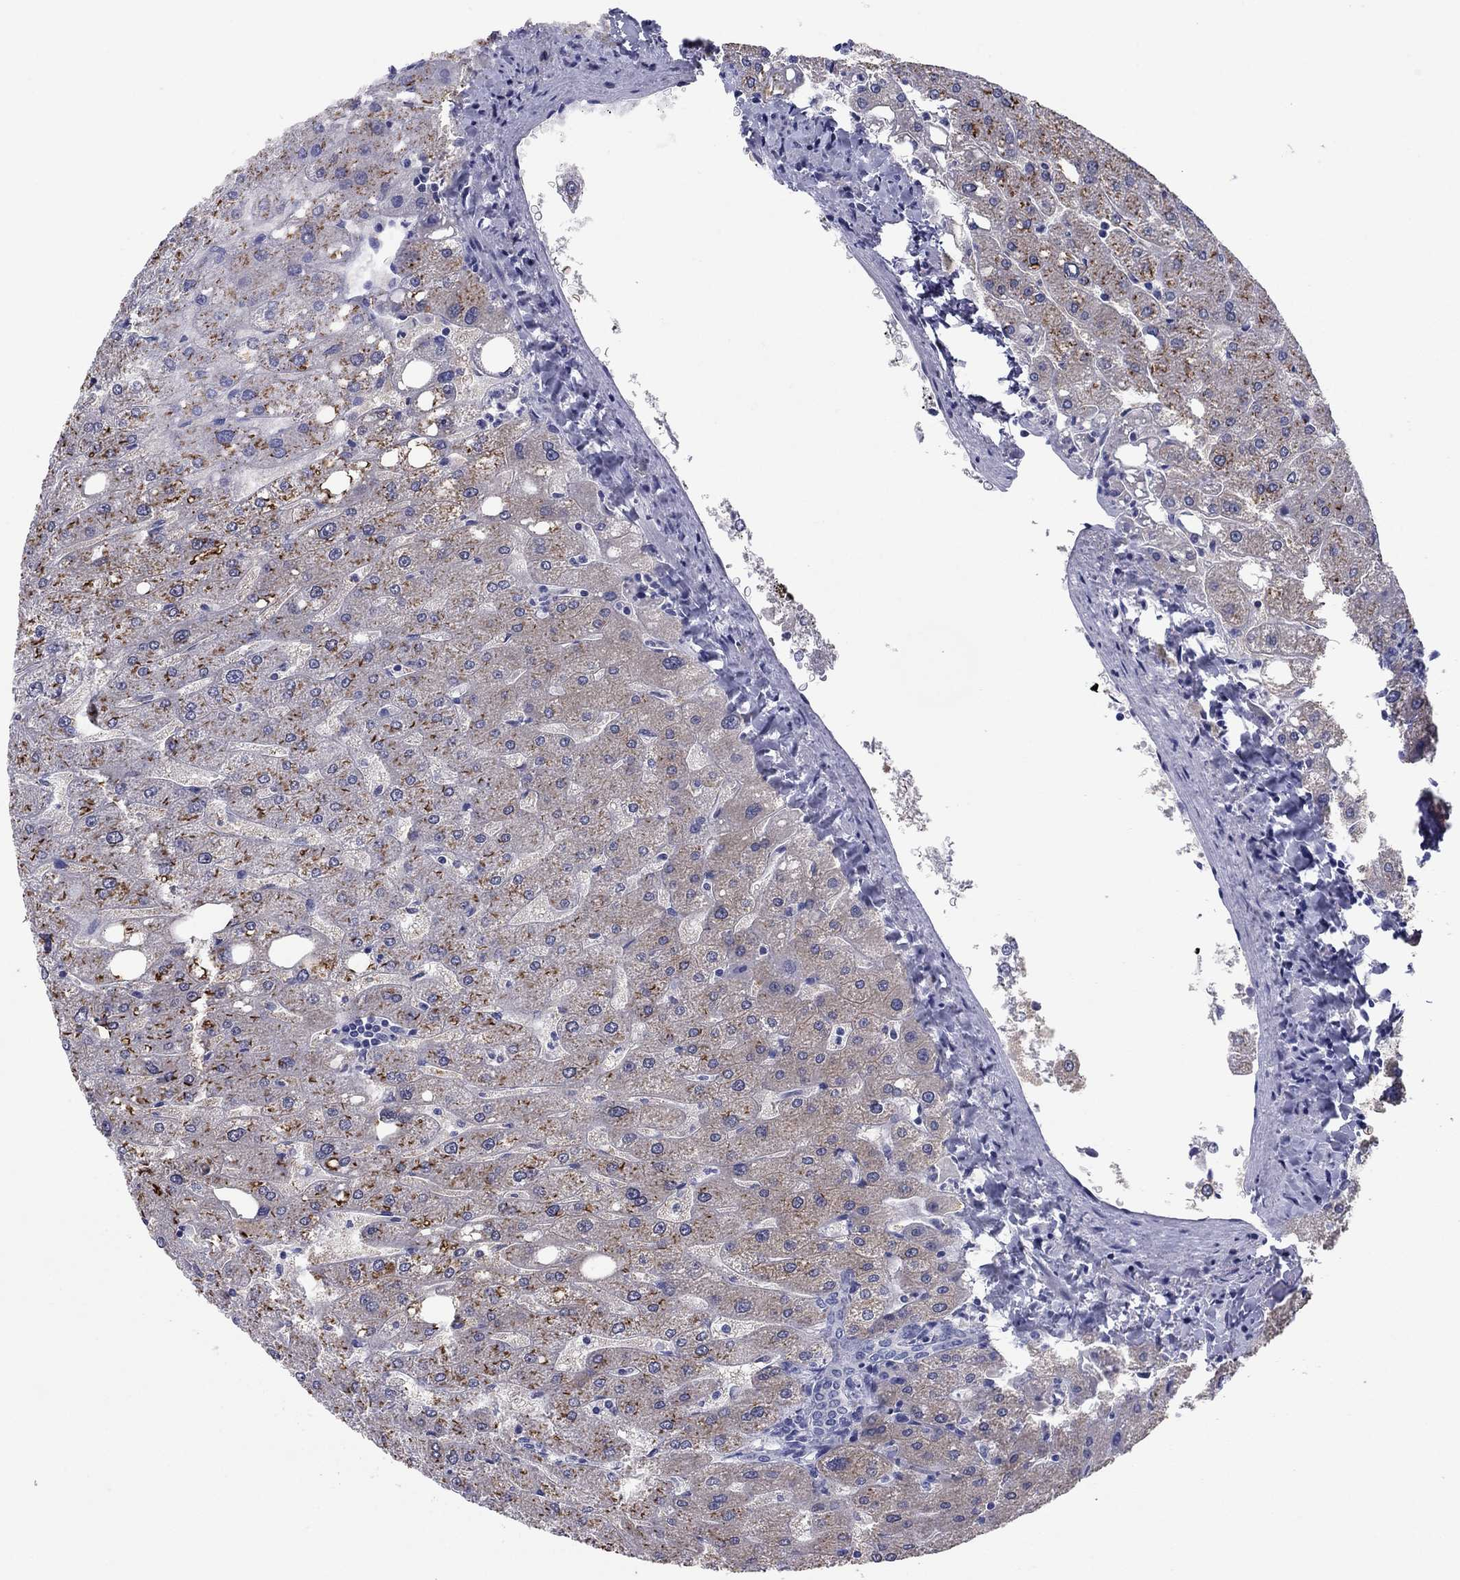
{"staining": {"intensity": "negative", "quantity": "none", "location": "none"}, "tissue": "liver", "cell_type": "Cholangiocytes", "image_type": "normal", "snomed": [{"axis": "morphology", "description": "Normal tissue, NOS"}, {"axis": "topography", "description": "Liver"}], "caption": "The immunohistochemistry photomicrograph has no significant staining in cholangiocytes of liver. (DAB (3,3'-diaminobenzidine) IHC, high magnification).", "gene": "TCFL5", "patient": {"sex": "male", "age": 67}}